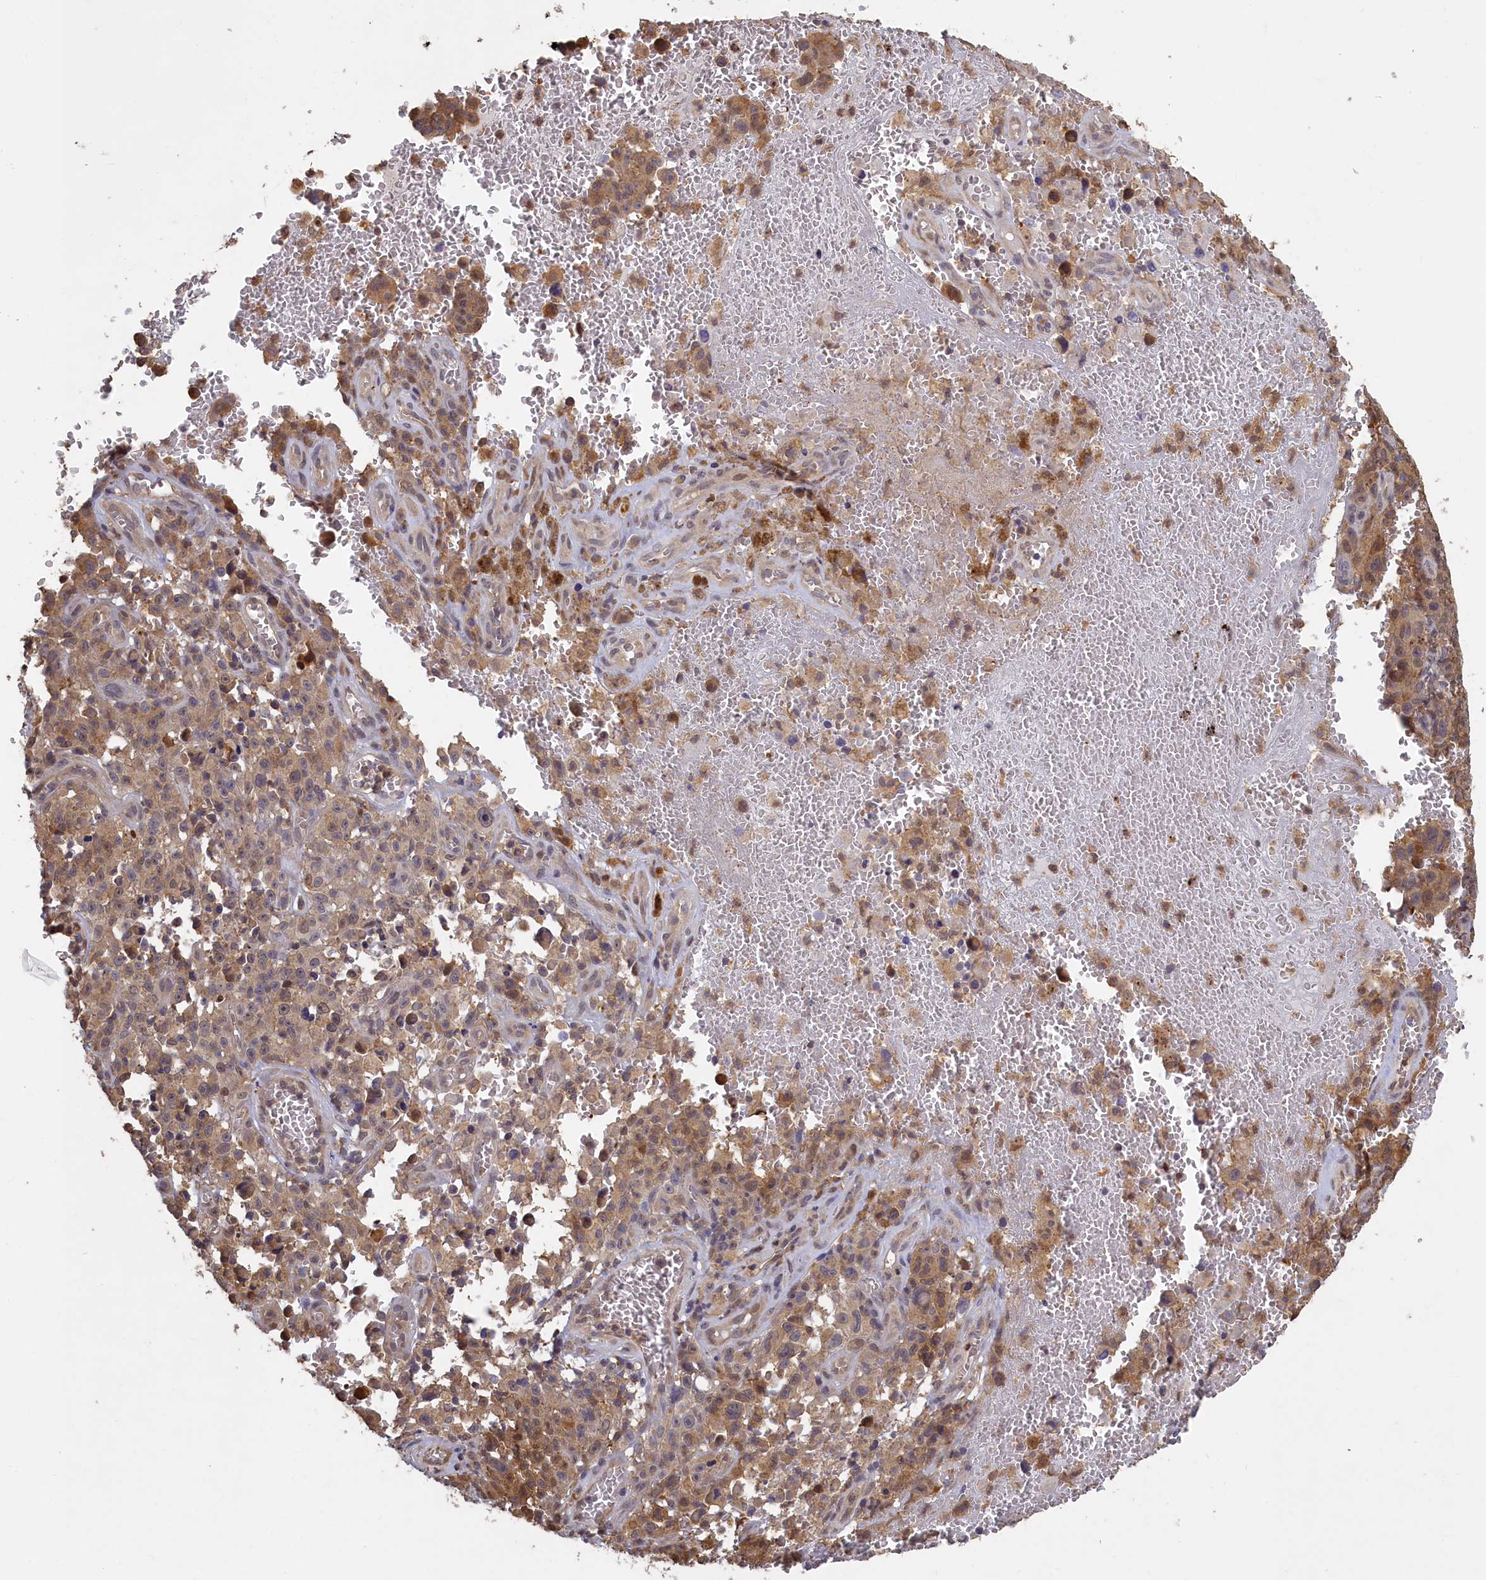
{"staining": {"intensity": "moderate", "quantity": ">75%", "location": "cytoplasmic/membranous,nuclear"}, "tissue": "melanoma", "cell_type": "Tumor cells", "image_type": "cancer", "snomed": [{"axis": "morphology", "description": "Malignant melanoma, NOS"}, {"axis": "topography", "description": "Skin"}], "caption": "Malignant melanoma was stained to show a protein in brown. There is medium levels of moderate cytoplasmic/membranous and nuclear expression in approximately >75% of tumor cells.", "gene": "UCHL3", "patient": {"sex": "female", "age": 82}}